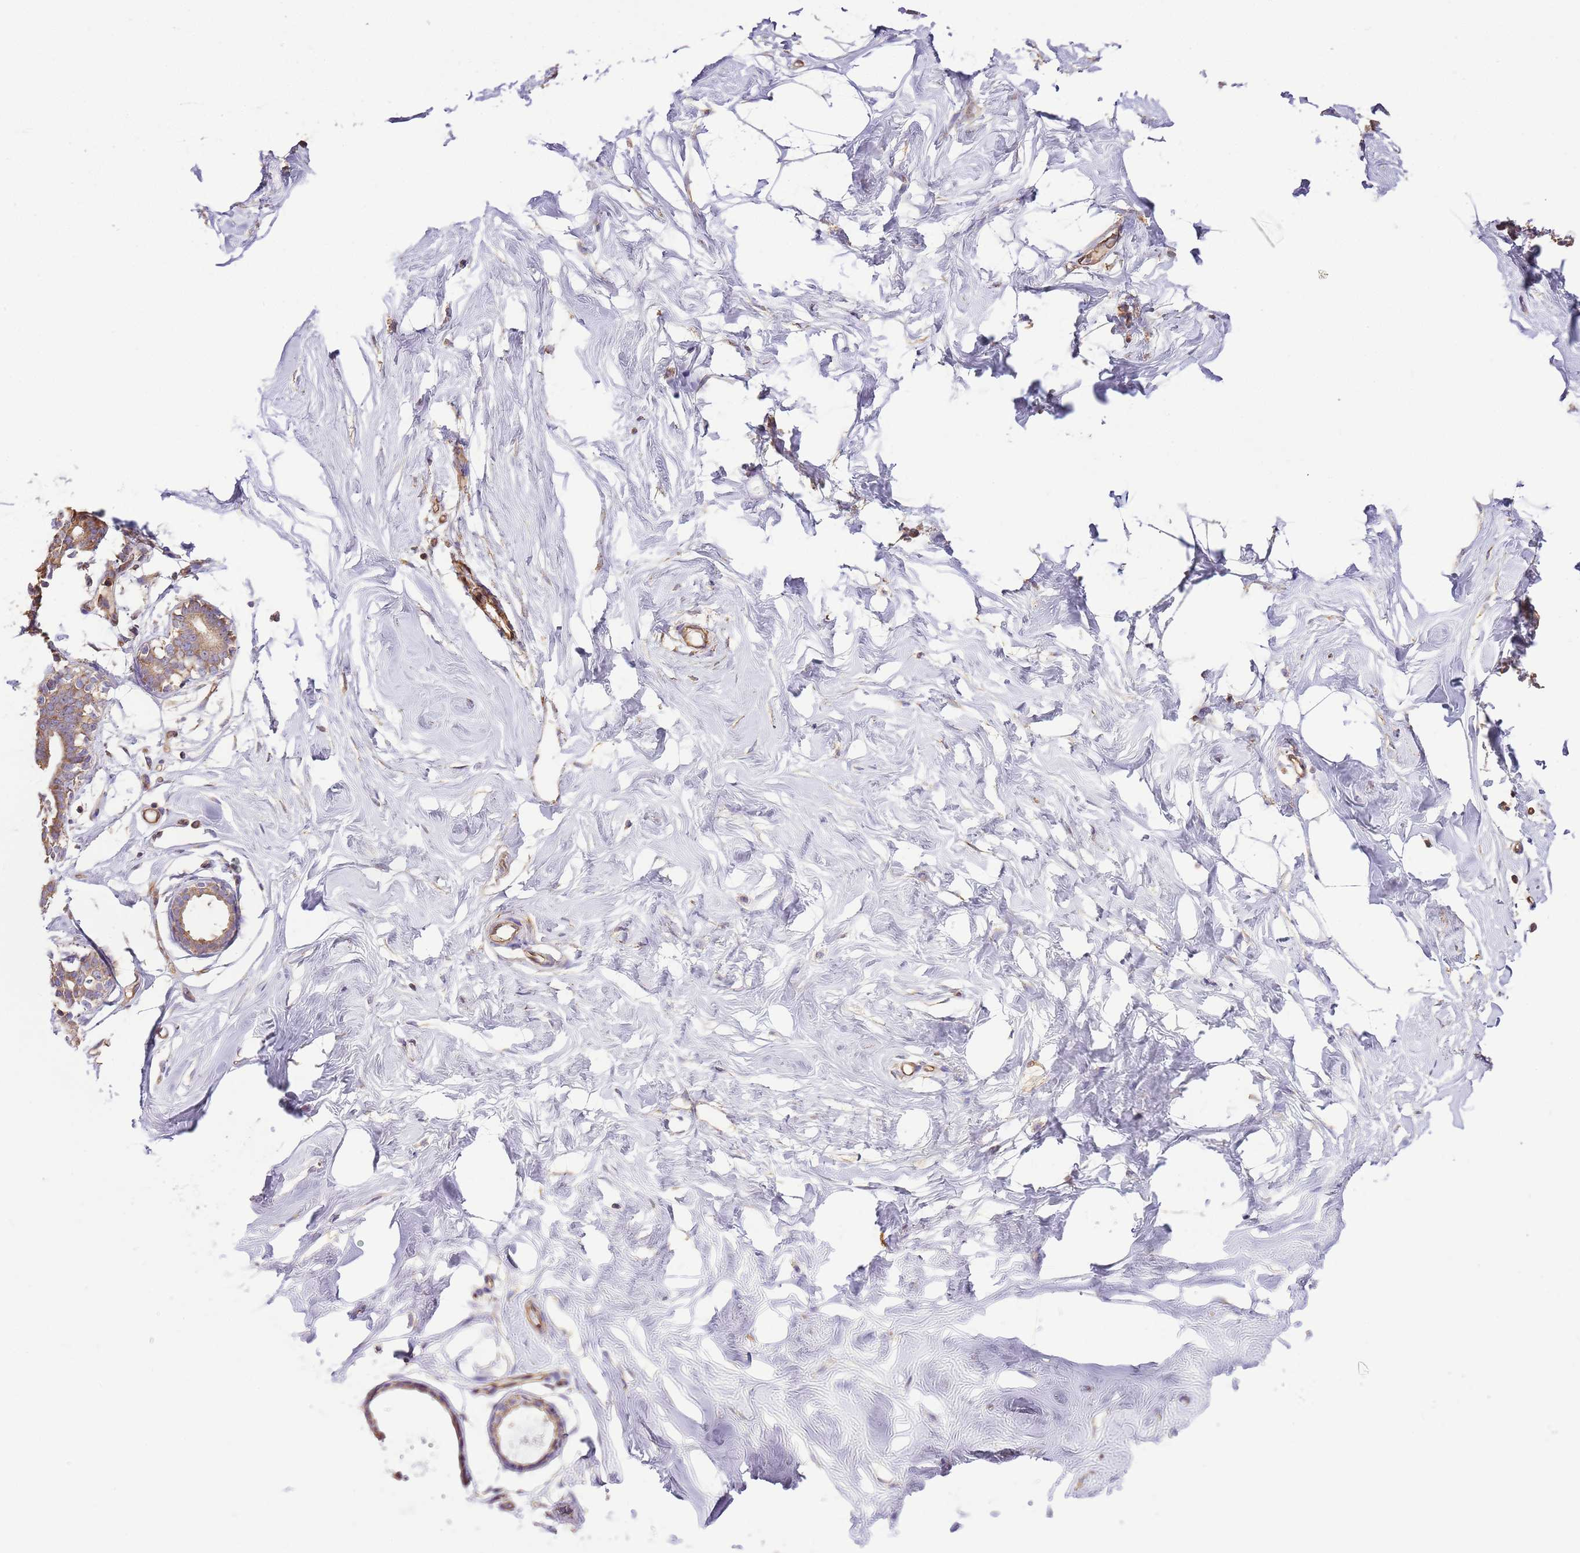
{"staining": {"intensity": "negative", "quantity": "none", "location": "none"}, "tissue": "breast", "cell_type": "Adipocytes", "image_type": "normal", "snomed": [{"axis": "morphology", "description": "Normal tissue, NOS"}, {"axis": "morphology", "description": "Adenoma, NOS"}, {"axis": "topography", "description": "Breast"}], "caption": "The photomicrograph shows no significant staining in adipocytes of breast. Nuclei are stained in blue.", "gene": "DOCK9", "patient": {"sex": "female", "age": 23}}